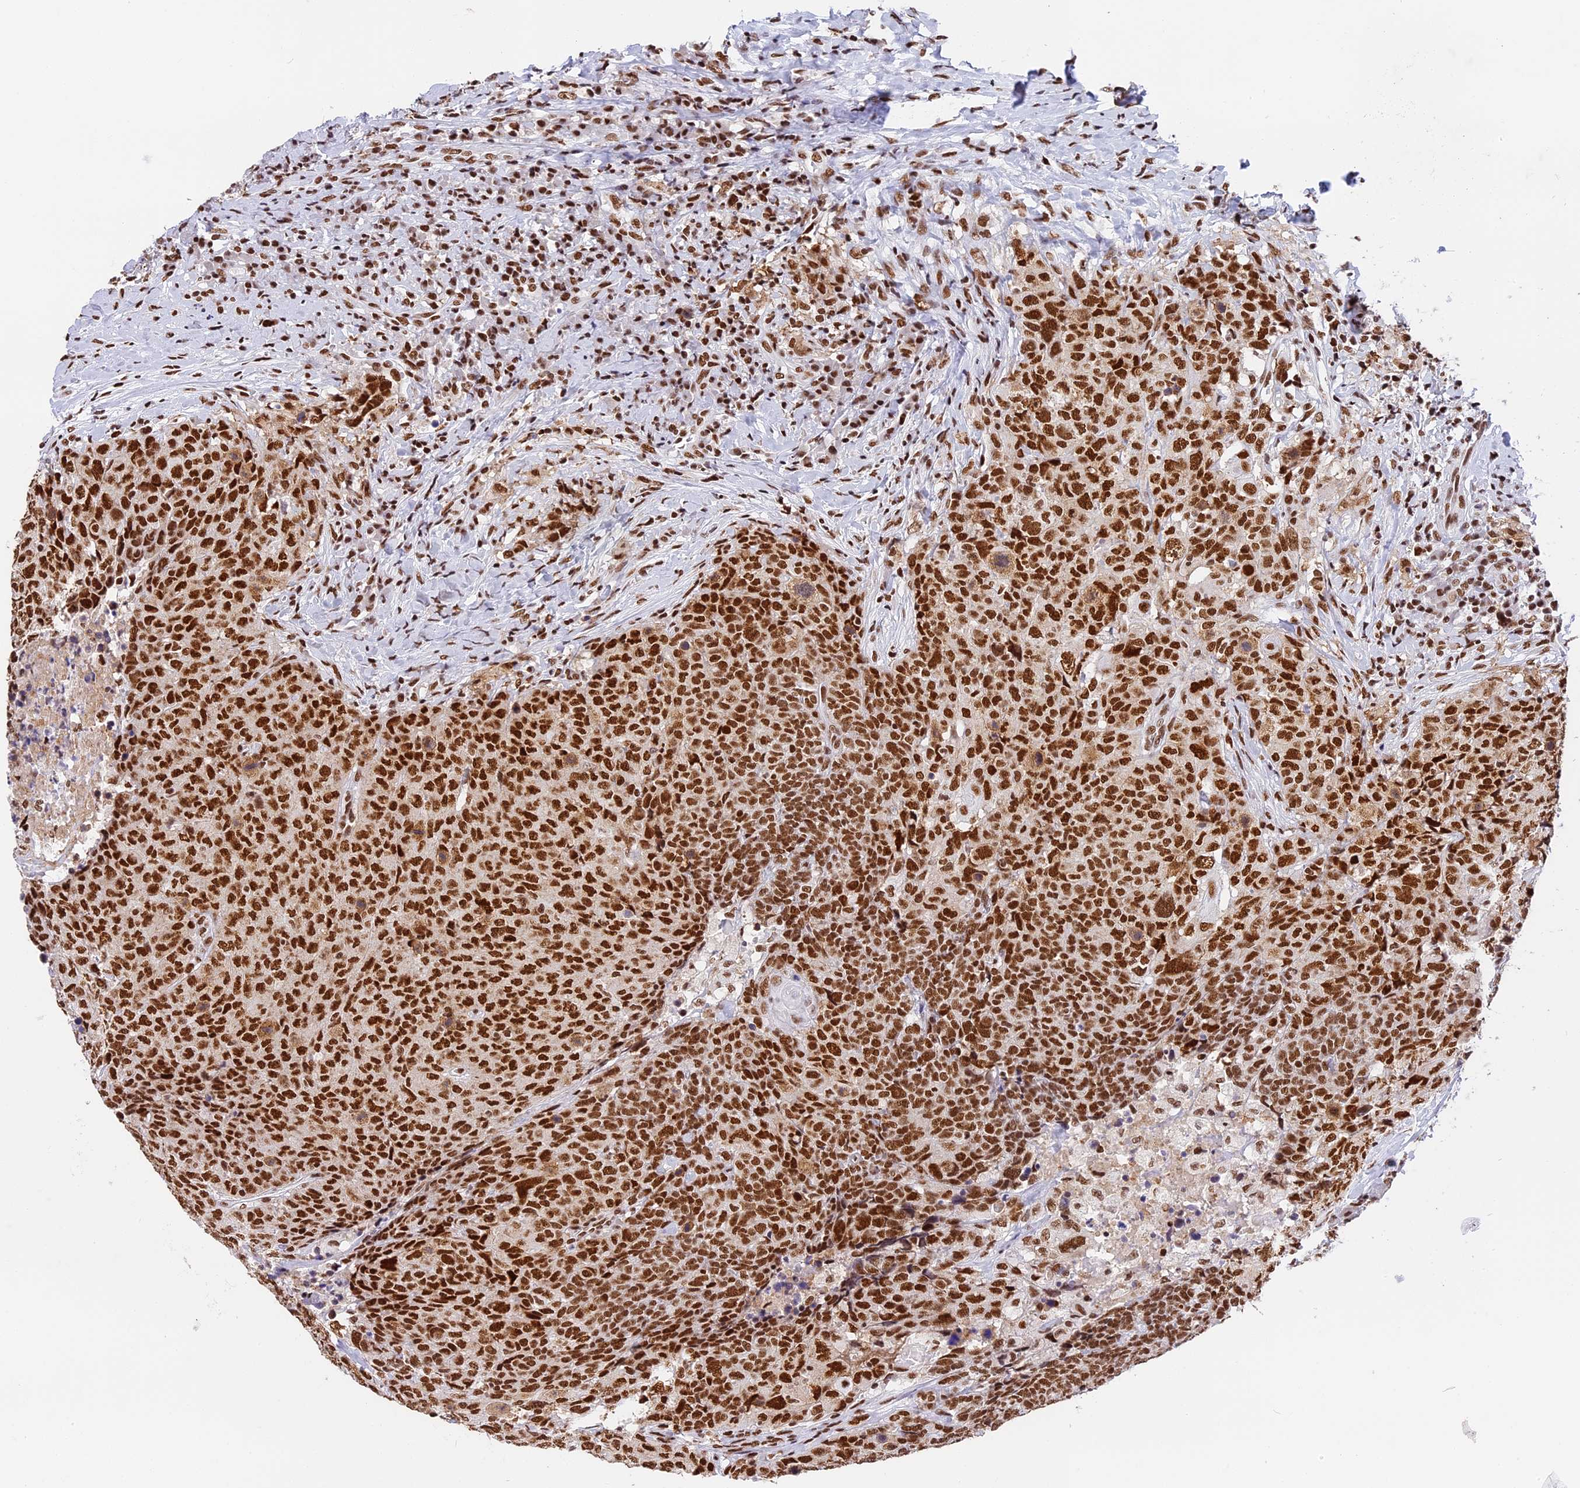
{"staining": {"intensity": "strong", "quantity": ">75%", "location": "nuclear"}, "tissue": "head and neck cancer", "cell_type": "Tumor cells", "image_type": "cancer", "snomed": [{"axis": "morphology", "description": "Squamous cell carcinoma, NOS"}, {"axis": "topography", "description": "Head-Neck"}], "caption": "About >75% of tumor cells in head and neck squamous cell carcinoma exhibit strong nuclear protein staining as visualized by brown immunohistochemical staining.", "gene": "SBNO1", "patient": {"sex": "male", "age": 66}}